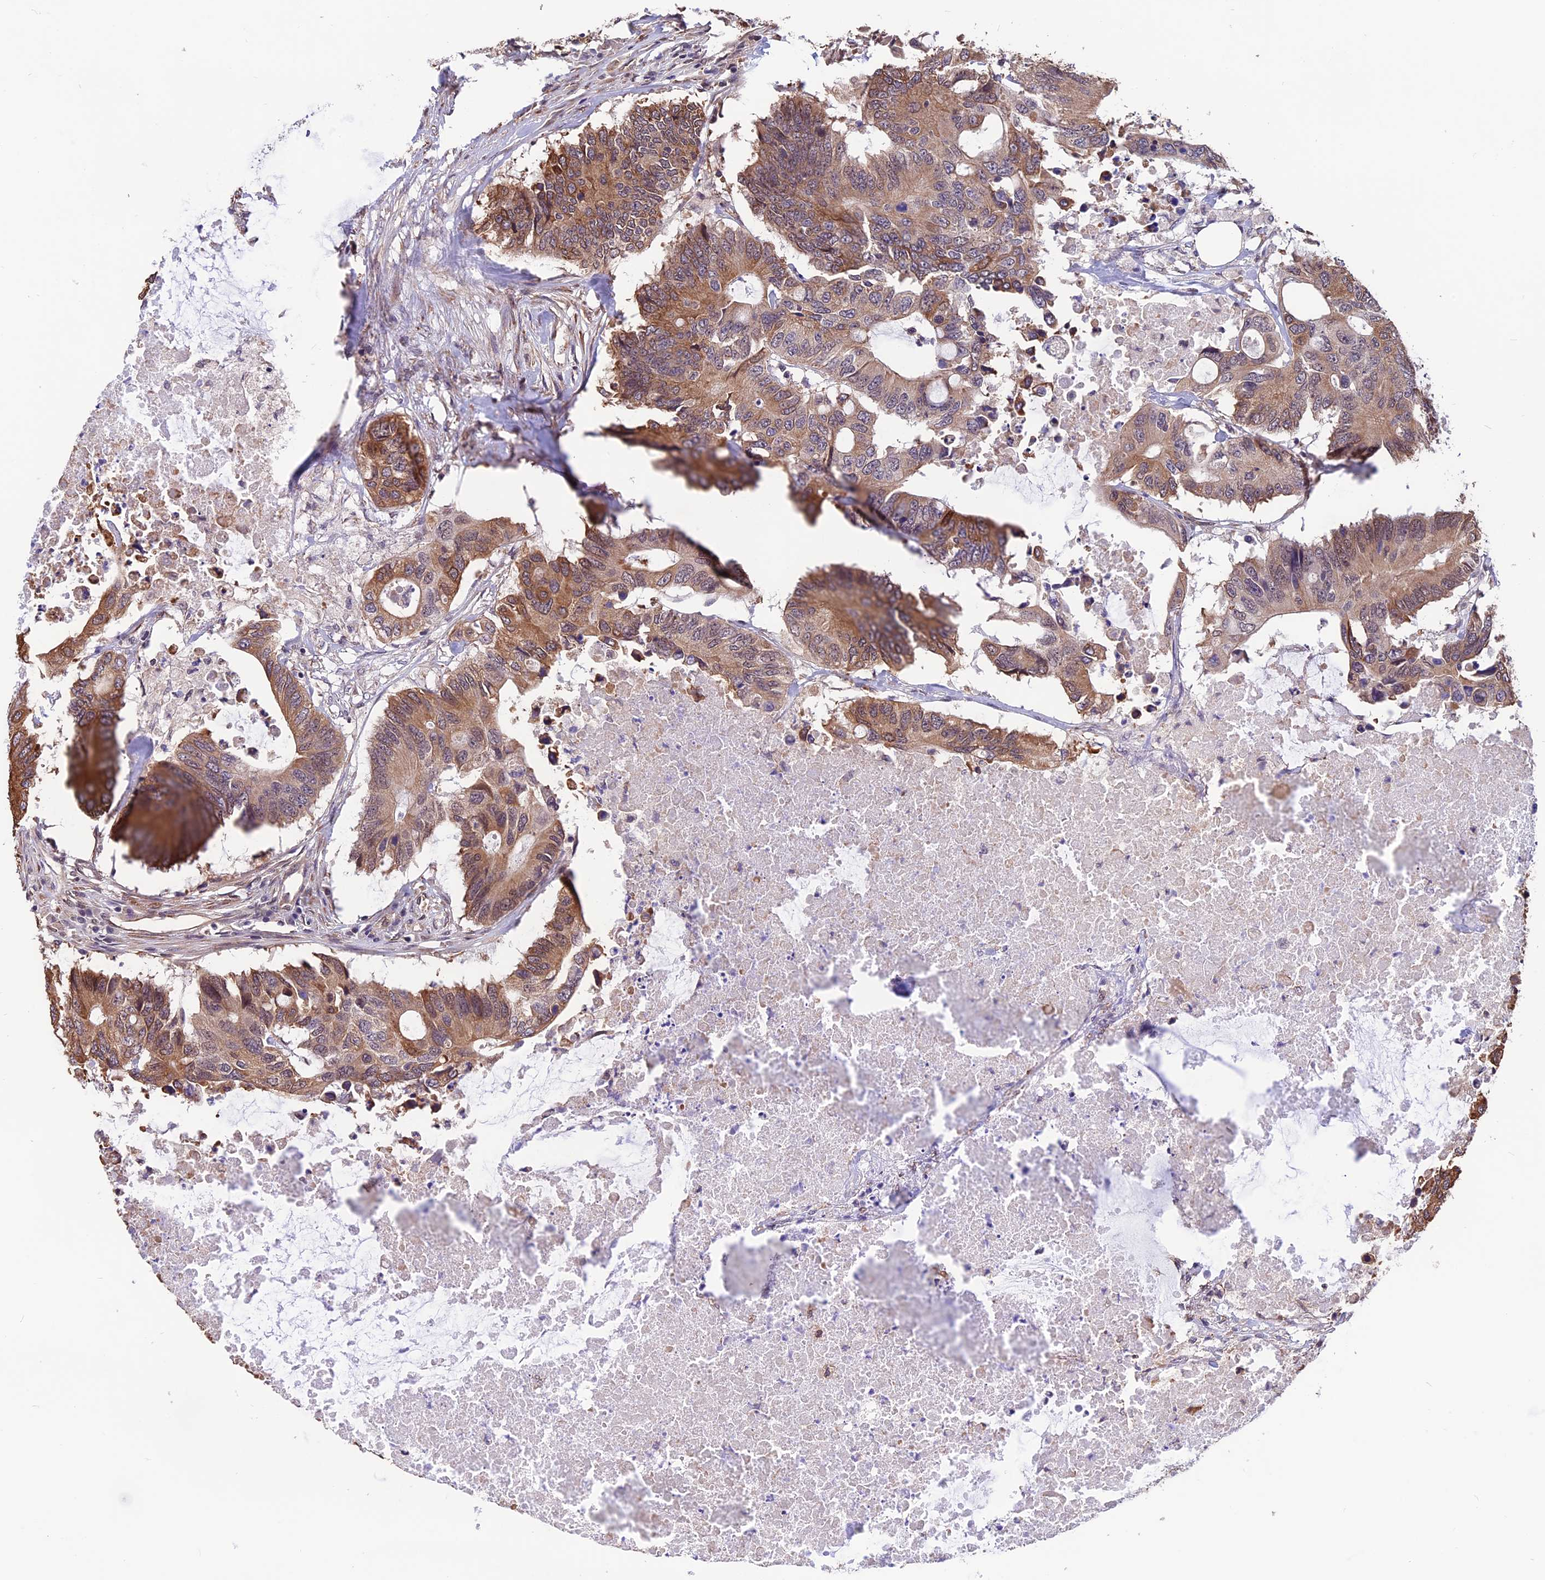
{"staining": {"intensity": "moderate", "quantity": ">75%", "location": "cytoplasmic/membranous"}, "tissue": "colorectal cancer", "cell_type": "Tumor cells", "image_type": "cancer", "snomed": [{"axis": "morphology", "description": "Adenocarcinoma, NOS"}, {"axis": "topography", "description": "Colon"}], "caption": "Brown immunohistochemical staining in adenocarcinoma (colorectal) reveals moderate cytoplasmic/membranous expression in approximately >75% of tumor cells.", "gene": "ZC3H4", "patient": {"sex": "male", "age": 71}}